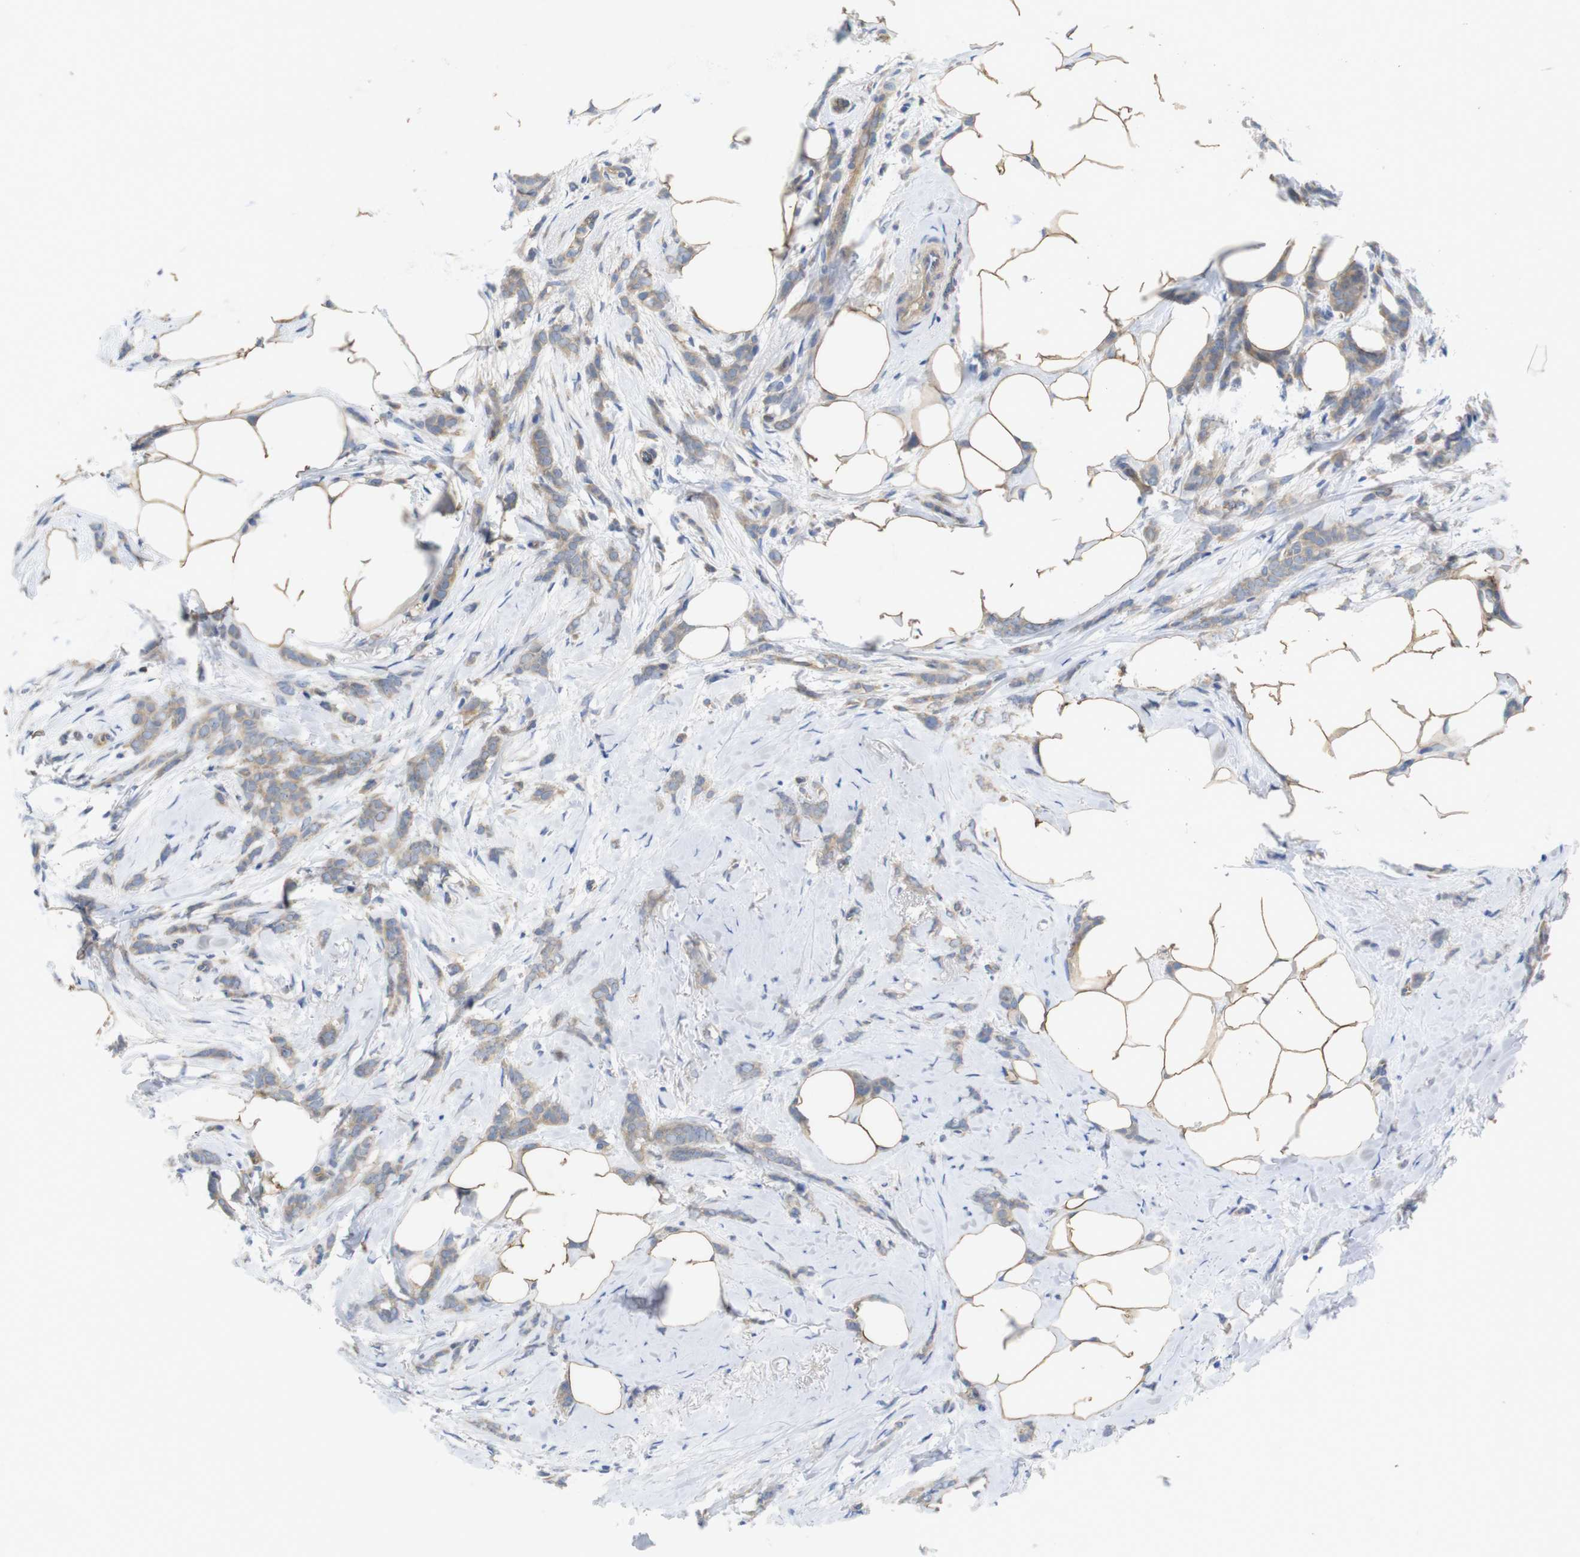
{"staining": {"intensity": "weak", "quantity": ">75%", "location": "cytoplasmic/membranous"}, "tissue": "breast cancer", "cell_type": "Tumor cells", "image_type": "cancer", "snomed": [{"axis": "morphology", "description": "Lobular carcinoma, in situ"}, {"axis": "morphology", "description": "Lobular carcinoma"}, {"axis": "topography", "description": "Breast"}], "caption": "The photomicrograph reveals immunohistochemical staining of breast lobular carcinoma in situ. There is weak cytoplasmic/membranous expression is present in about >75% of tumor cells. Using DAB (brown) and hematoxylin (blue) stains, captured at high magnification using brightfield microscopy.", "gene": "KIDINS220", "patient": {"sex": "female", "age": 41}}